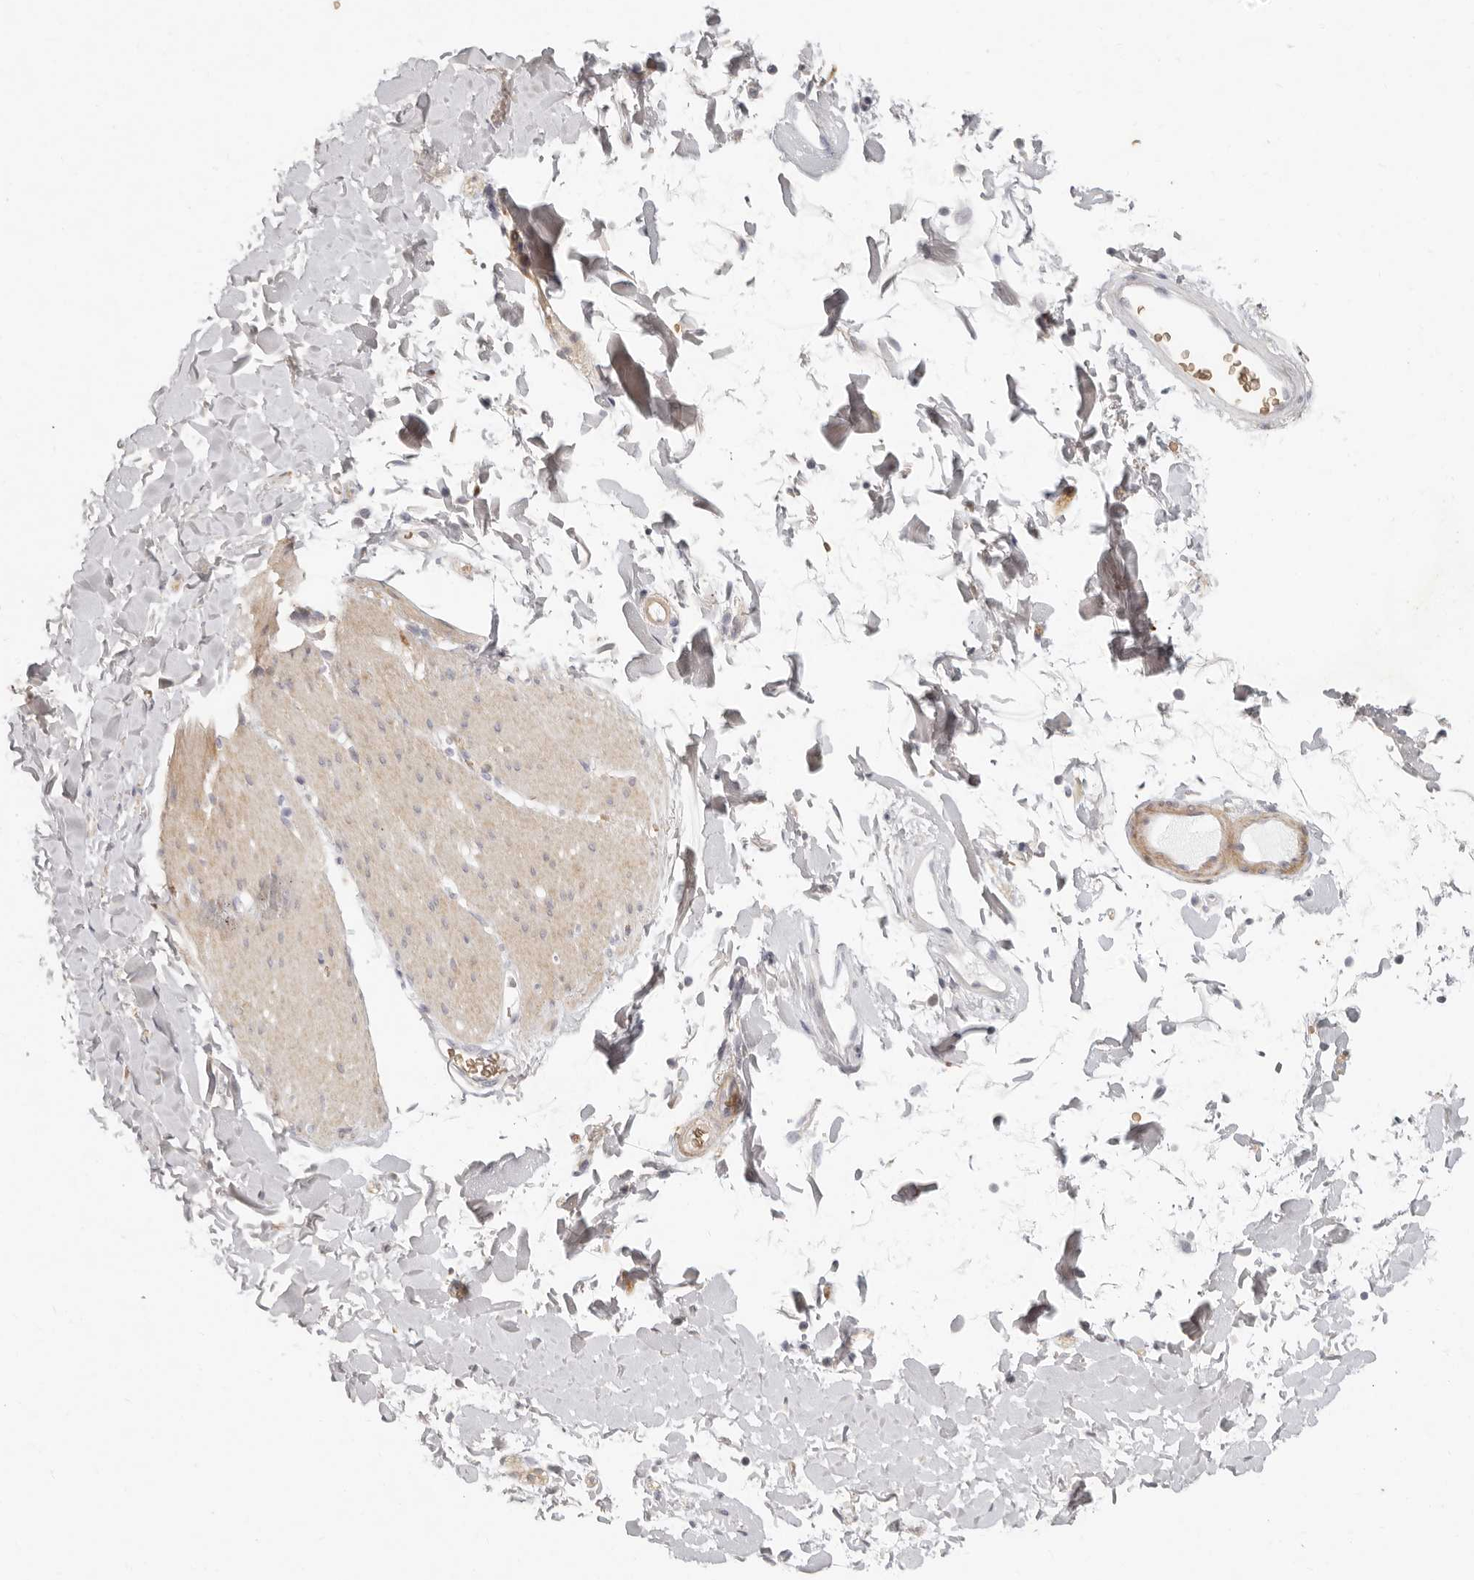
{"staining": {"intensity": "weak", "quantity": "<25%", "location": "cytoplasmic/membranous"}, "tissue": "smooth muscle", "cell_type": "Smooth muscle cells", "image_type": "normal", "snomed": [{"axis": "morphology", "description": "Normal tissue, NOS"}, {"axis": "topography", "description": "Smooth muscle"}, {"axis": "topography", "description": "Small intestine"}], "caption": "Smooth muscle cells show no significant expression in benign smooth muscle. Brightfield microscopy of IHC stained with DAB (3,3'-diaminobenzidine) (brown) and hematoxylin (blue), captured at high magnification.", "gene": "NIBAN1", "patient": {"sex": "female", "age": 84}}